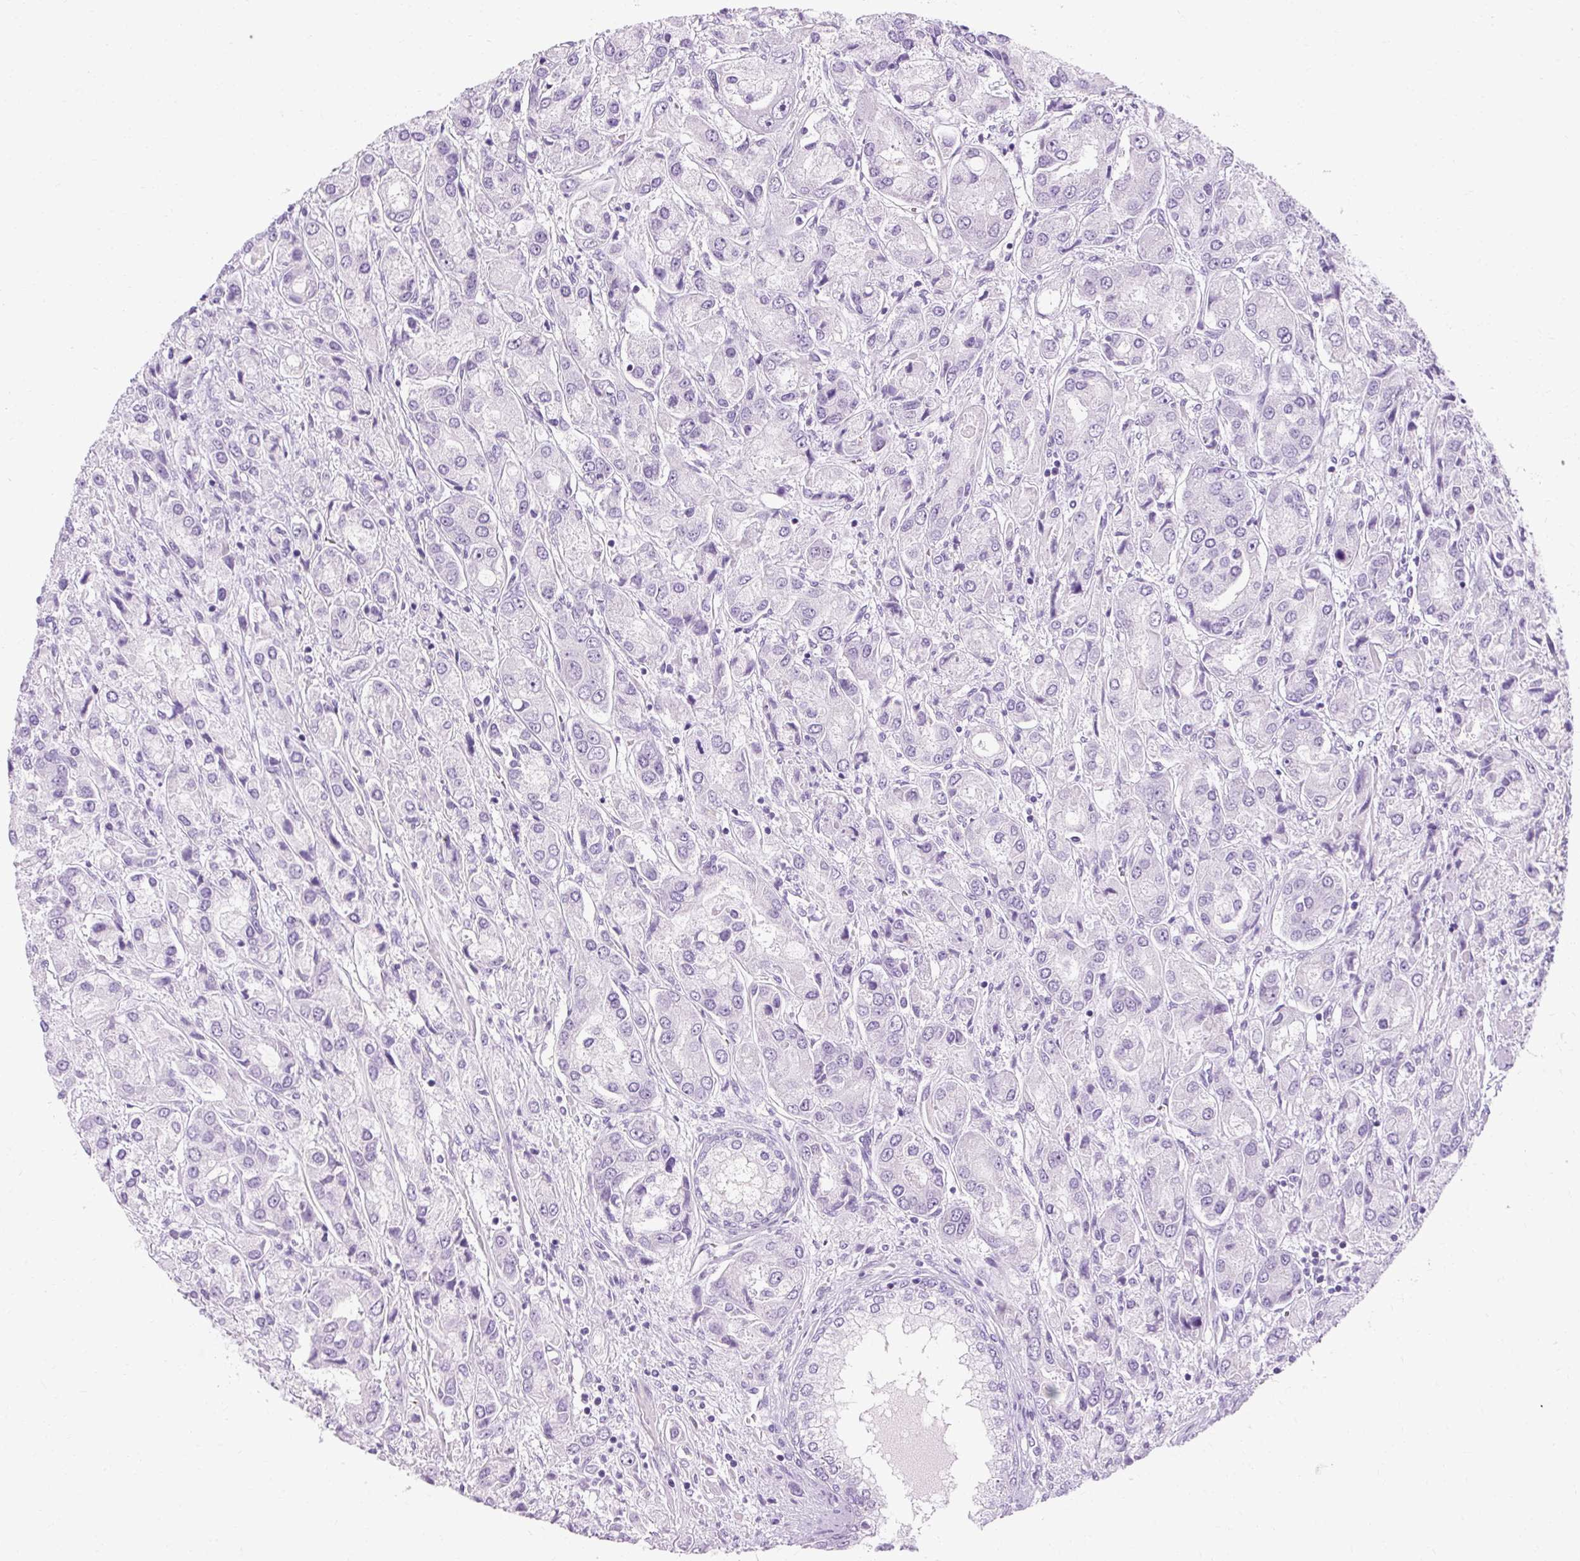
{"staining": {"intensity": "negative", "quantity": "none", "location": "none"}, "tissue": "prostate cancer", "cell_type": "Tumor cells", "image_type": "cancer", "snomed": [{"axis": "morphology", "description": "Adenocarcinoma, High grade"}, {"axis": "topography", "description": "Prostate"}], "caption": "There is no significant expression in tumor cells of adenocarcinoma (high-grade) (prostate).", "gene": "B3GNT4", "patient": {"sex": "male", "age": 67}}